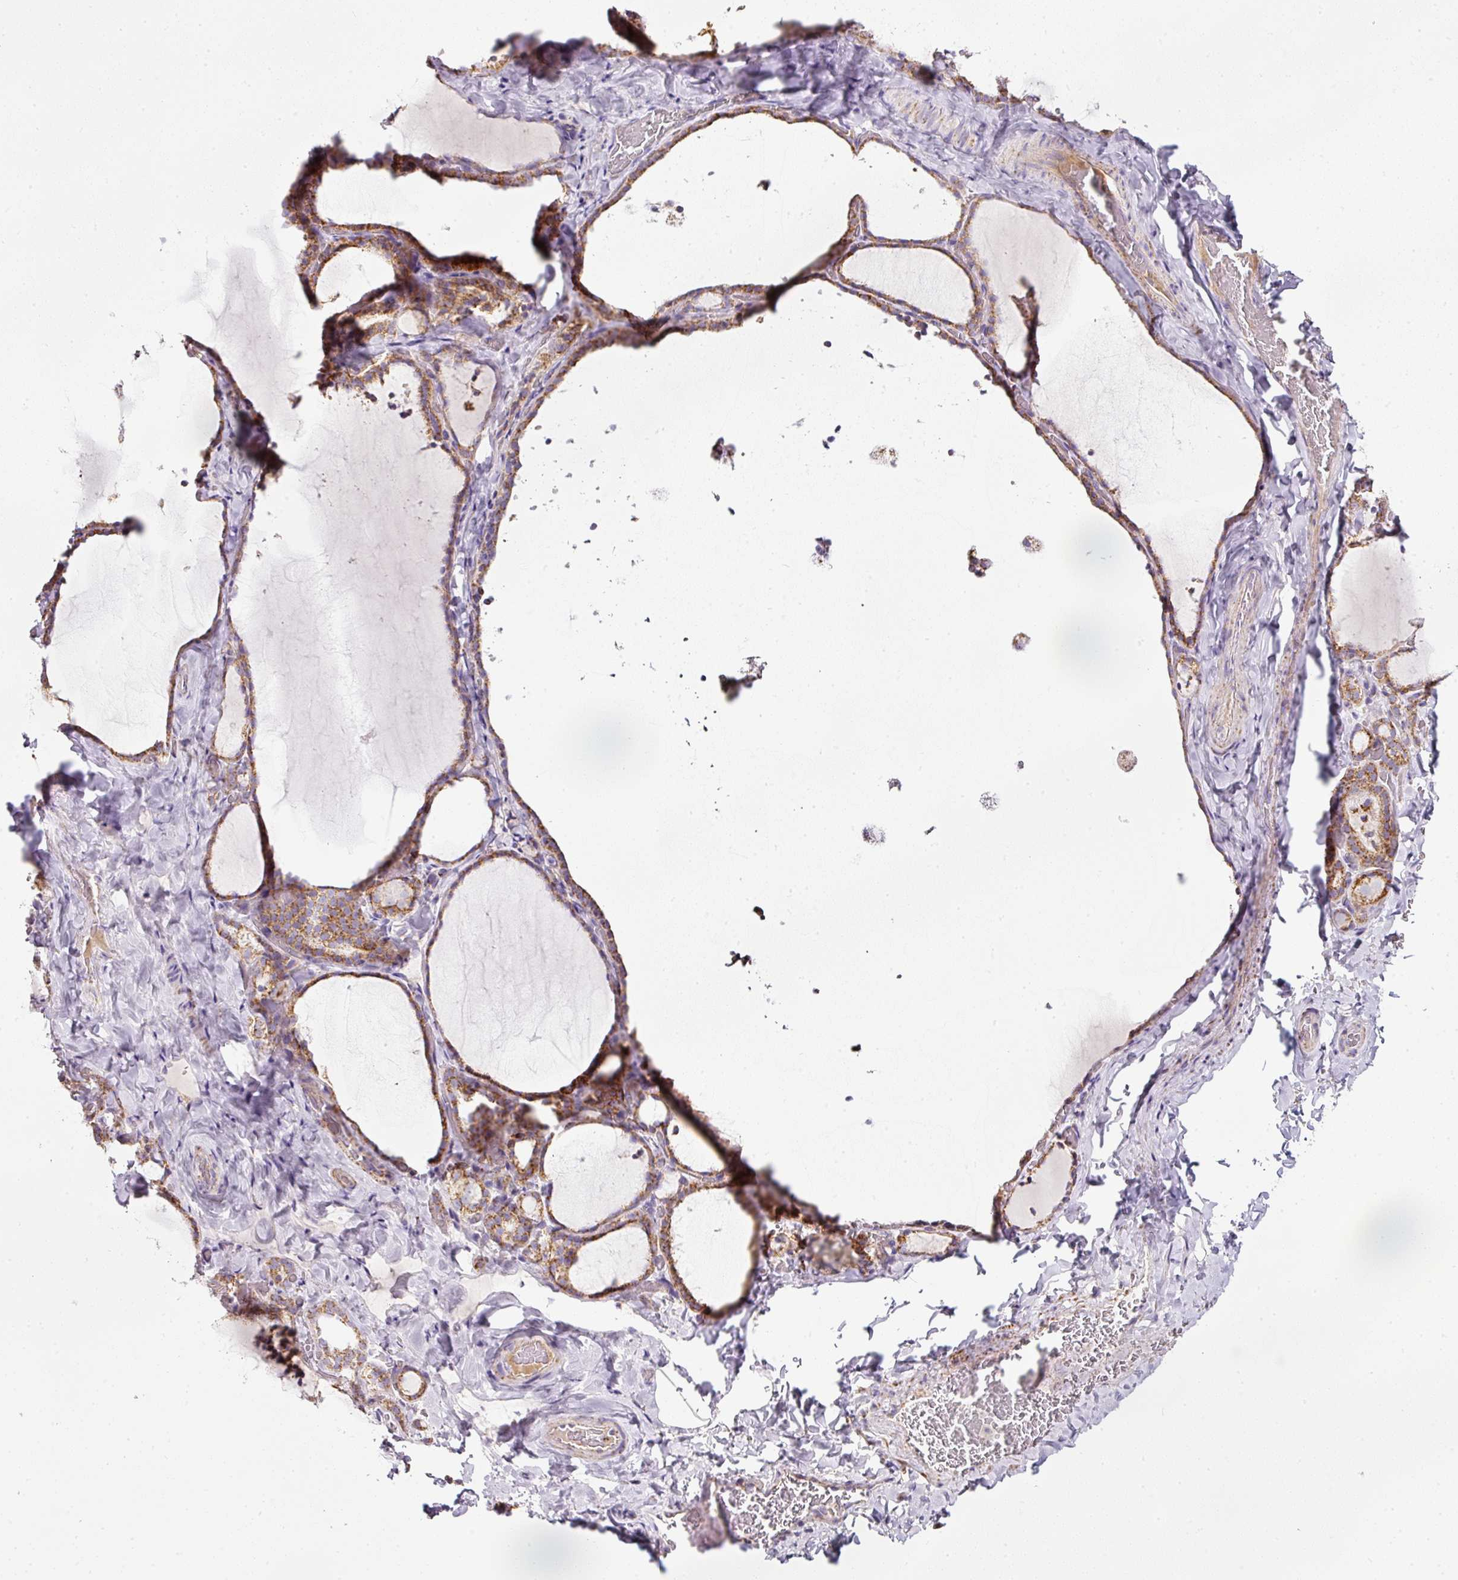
{"staining": {"intensity": "moderate", "quantity": ">75%", "location": "cytoplasmic/membranous"}, "tissue": "thyroid gland", "cell_type": "Glandular cells", "image_type": "normal", "snomed": [{"axis": "morphology", "description": "Normal tissue, NOS"}, {"axis": "topography", "description": "Thyroid gland"}], "caption": "An image showing moderate cytoplasmic/membranous staining in about >75% of glandular cells in unremarkable thyroid gland, as visualized by brown immunohistochemical staining.", "gene": "SDHA", "patient": {"sex": "female", "age": 22}}